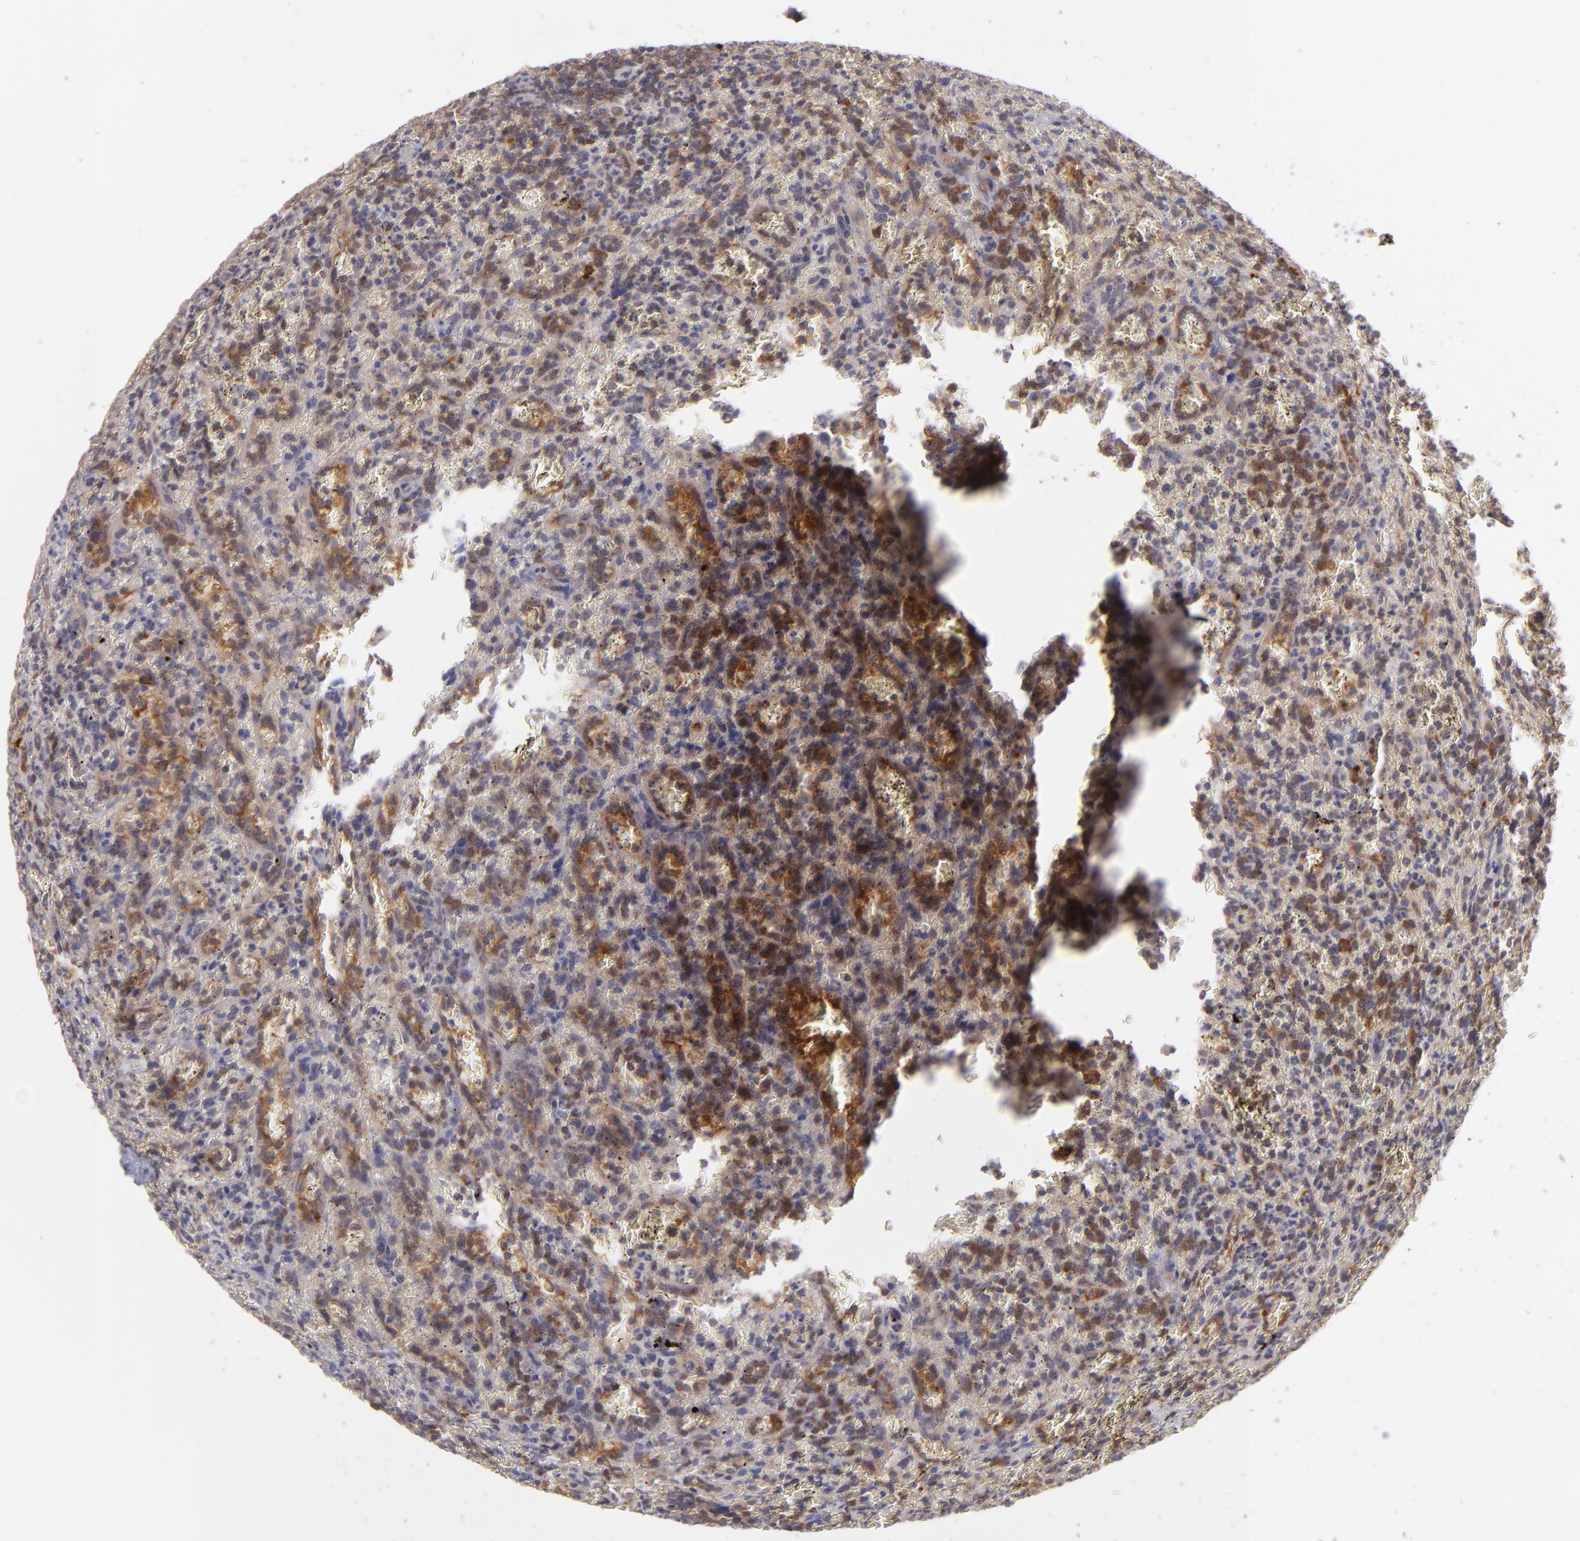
{"staining": {"intensity": "moderate", "quantity": "25%-75%", "location": "cytoplasmic/membranous"}, "tissue": "lymphoma", "cell_type": "Tumor cells", "image_type": "cancer", "snomed": [{"axis": "morphology", "description": "Malignant lymphoma, non-Hodgkin's type, Low grade"}, {"axis": "topography", "description": "Spleen"}], "caption": "Immunohistochemical staining of human lymphoma reveals moderate cytoplasmic/membranous protein staining in approximately 25%-75% of tumor cells.", "gene": "PTPN13", "patient": {"sex": "female", "age": 64}}